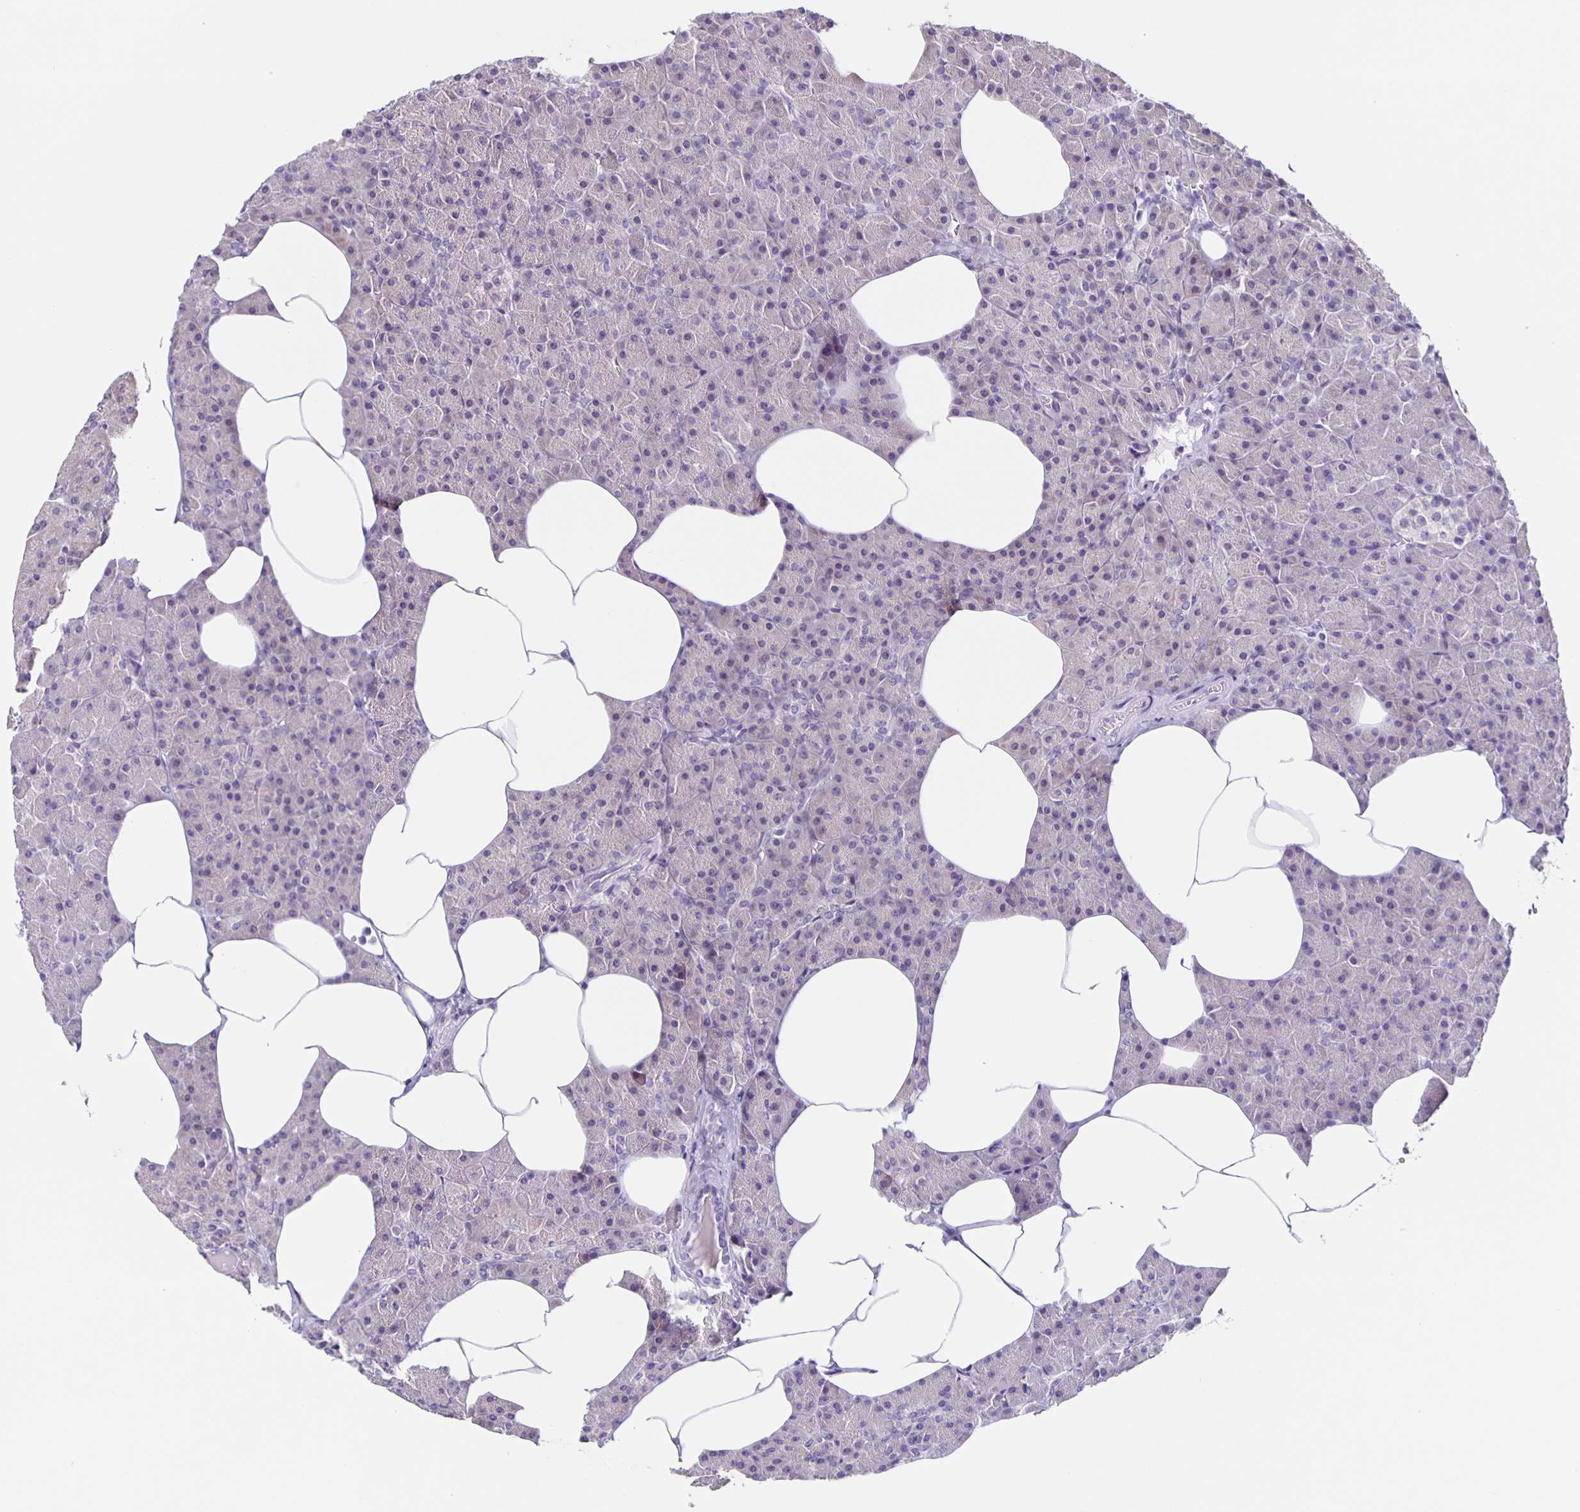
{"staining": {"intensity": "negative", "quantity": "none", "location": "none"}, "tissue": "pancreas", "cell_type": "Exocrine glandular cells", "image_type": "normal", "snomed": [{"axis": "morphology", "description": "Normal tissue, NOS"}, {"axis": "topography", "description": "Pancreas"}], "caption": "A micrograph of human pancreas is negative for staining in exocrine glandular cells.", "gene": "SLC12A3", "patient": {"sex": "female", "age": 45}}